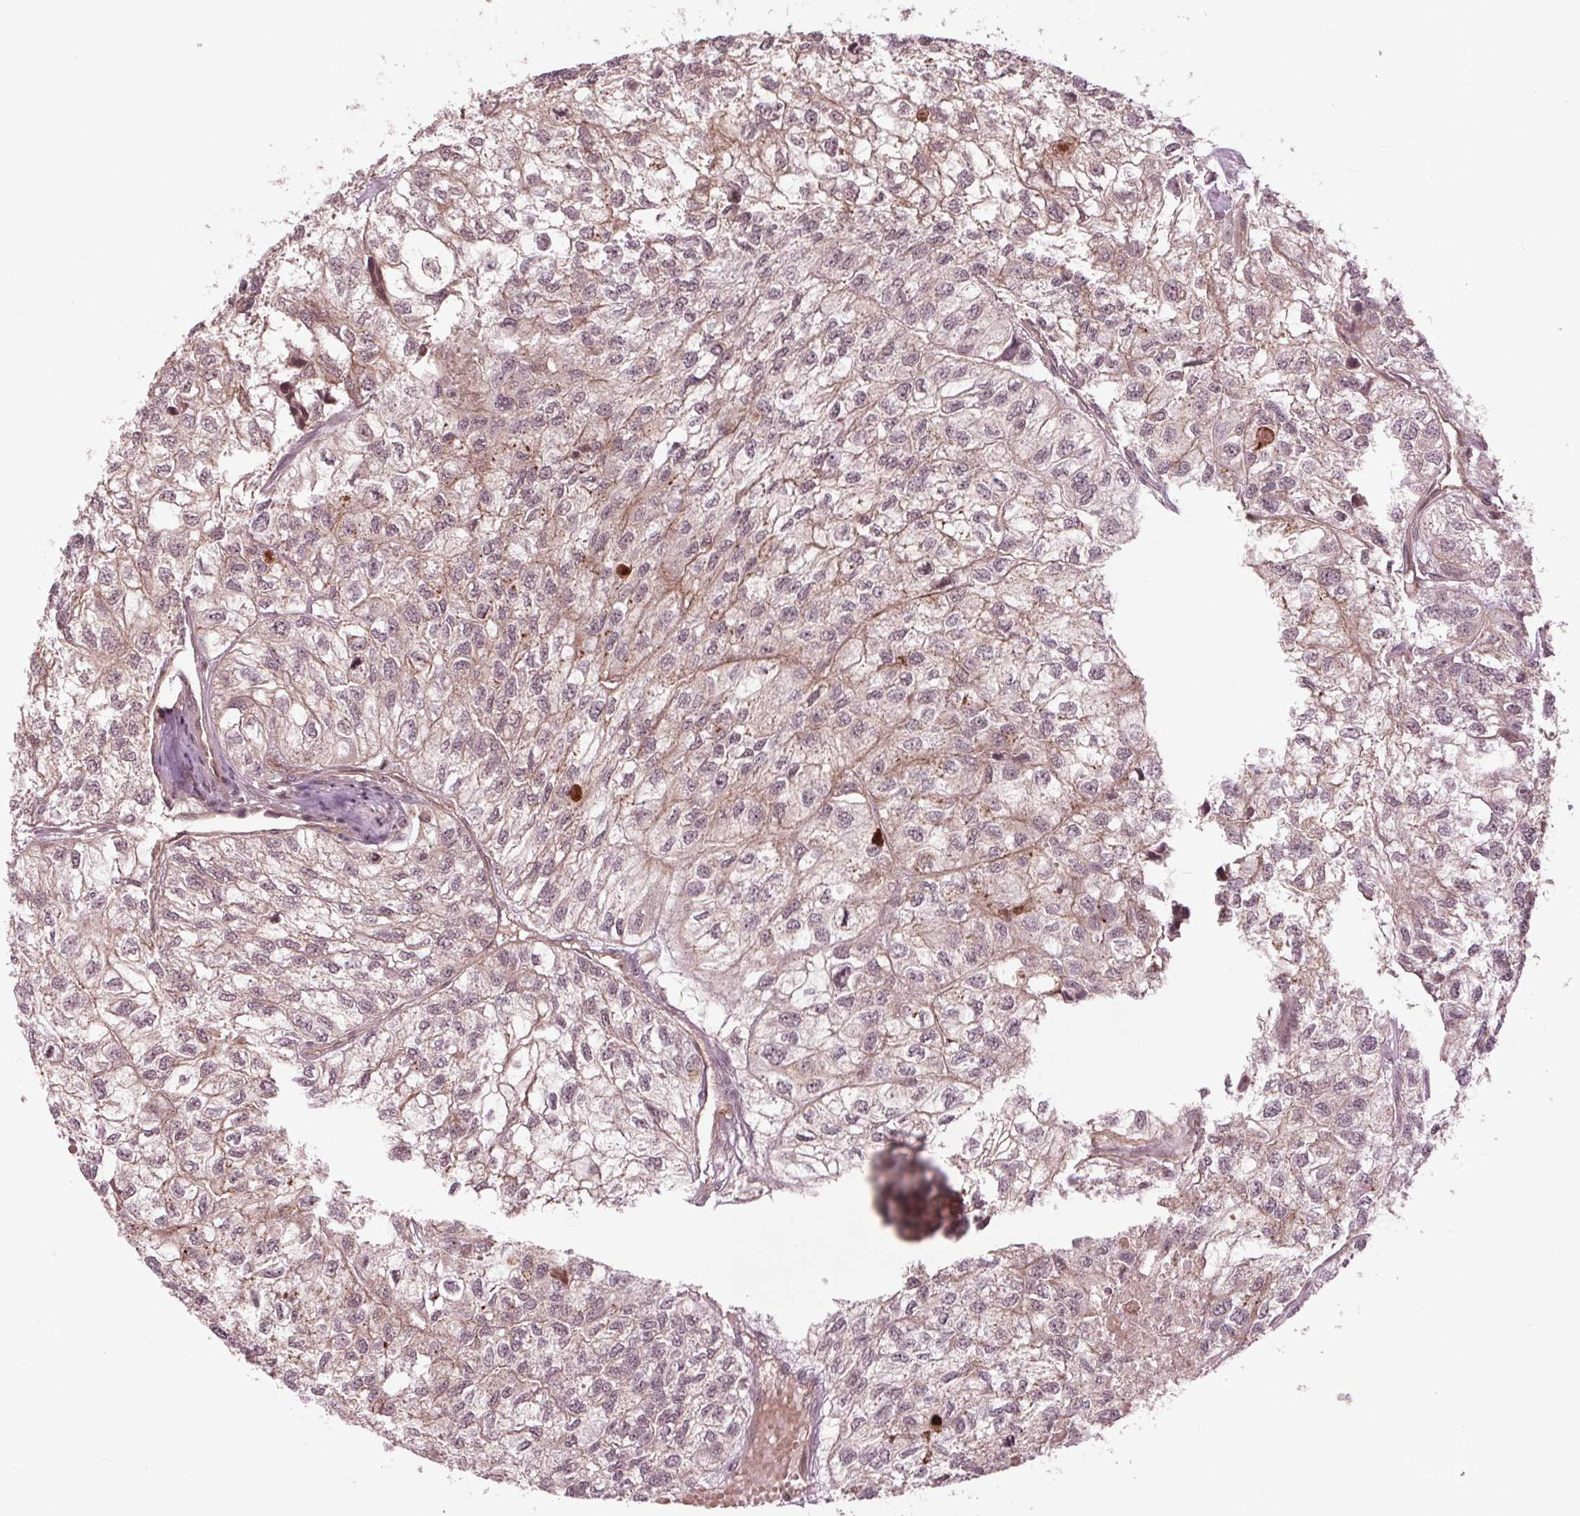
{"staining": {"intensity": "negative", "quantity": "none", "location": "none"}, "tissue": "renal cancer", "cell_type": "Tumor cells", "image_type": "cancer", "snomed": [{"axis": "morphology", "description": "Adenocarcinoma, NOS"}, {"axis": "topography", "description": "Kidney"}], "caption": "Protein analysis of renal cancer reveals no significant positivity in tumor cells. The staining is performed using DAB (3,3'-diaminobenzidine) brown chromogen with nuclei counter-stained in using hematoxylin.", "gene": "BTBD1", "patient": {"sex": "male", "age": 56}}